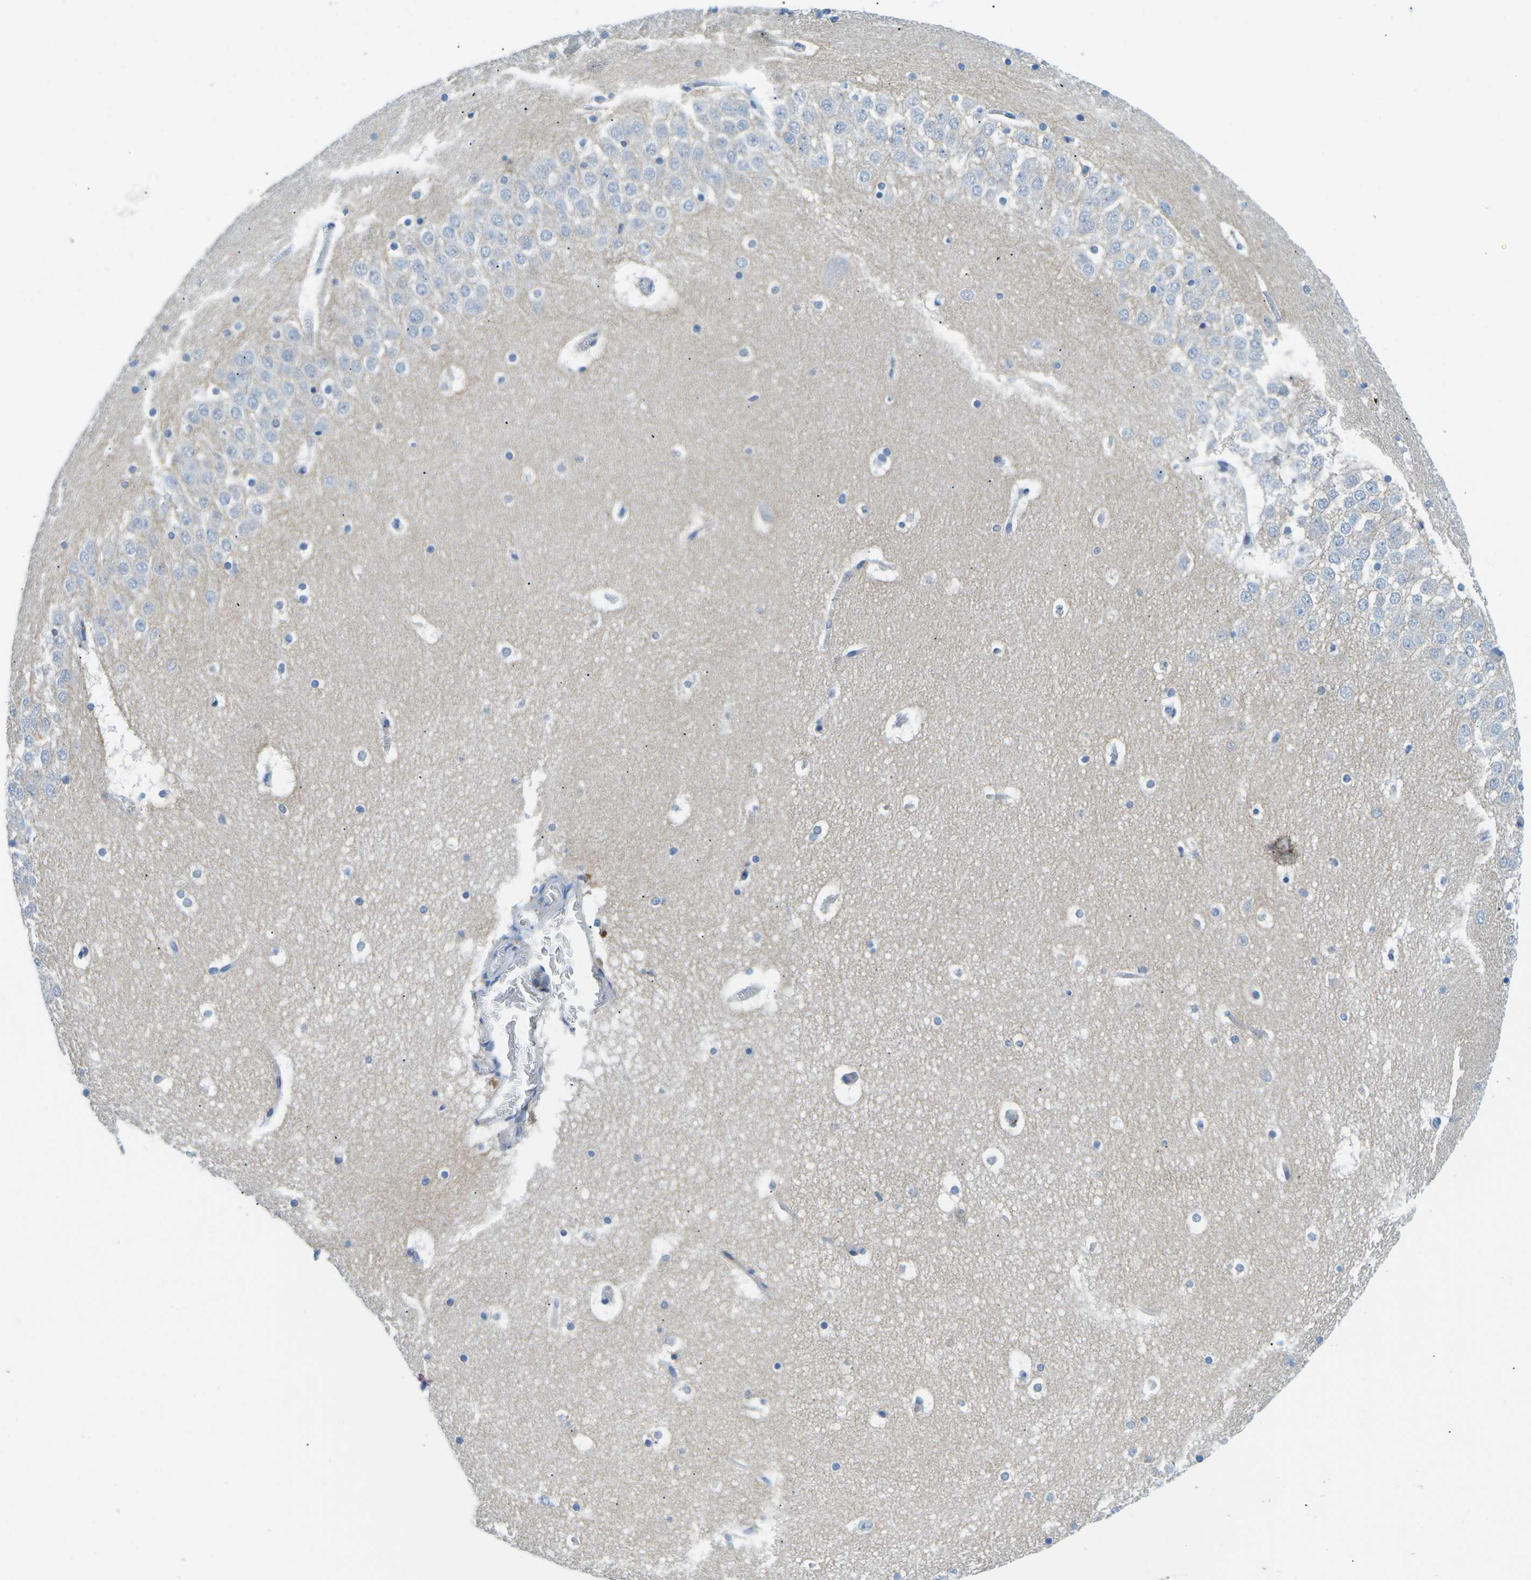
{"staining": {"intensity": "moderate", "quantity": "<25%", "location": "cytoplasmic/membranous"}, "tissue": "hippocampus", "cell_type": "Glial cells", "image_type": "normal", "snomed": [{"axis": "morphology", "description": "Normal tissue, NOS"}, {"axis": "topography", "description": "Hippocampus"}], "caption": "Normal hippocampus reveals moderate cytoplasmic/membranous staining in approximately <25% of glial cells.", "gene": "CFB", "patient": {"sex": "male", "age": 45}}